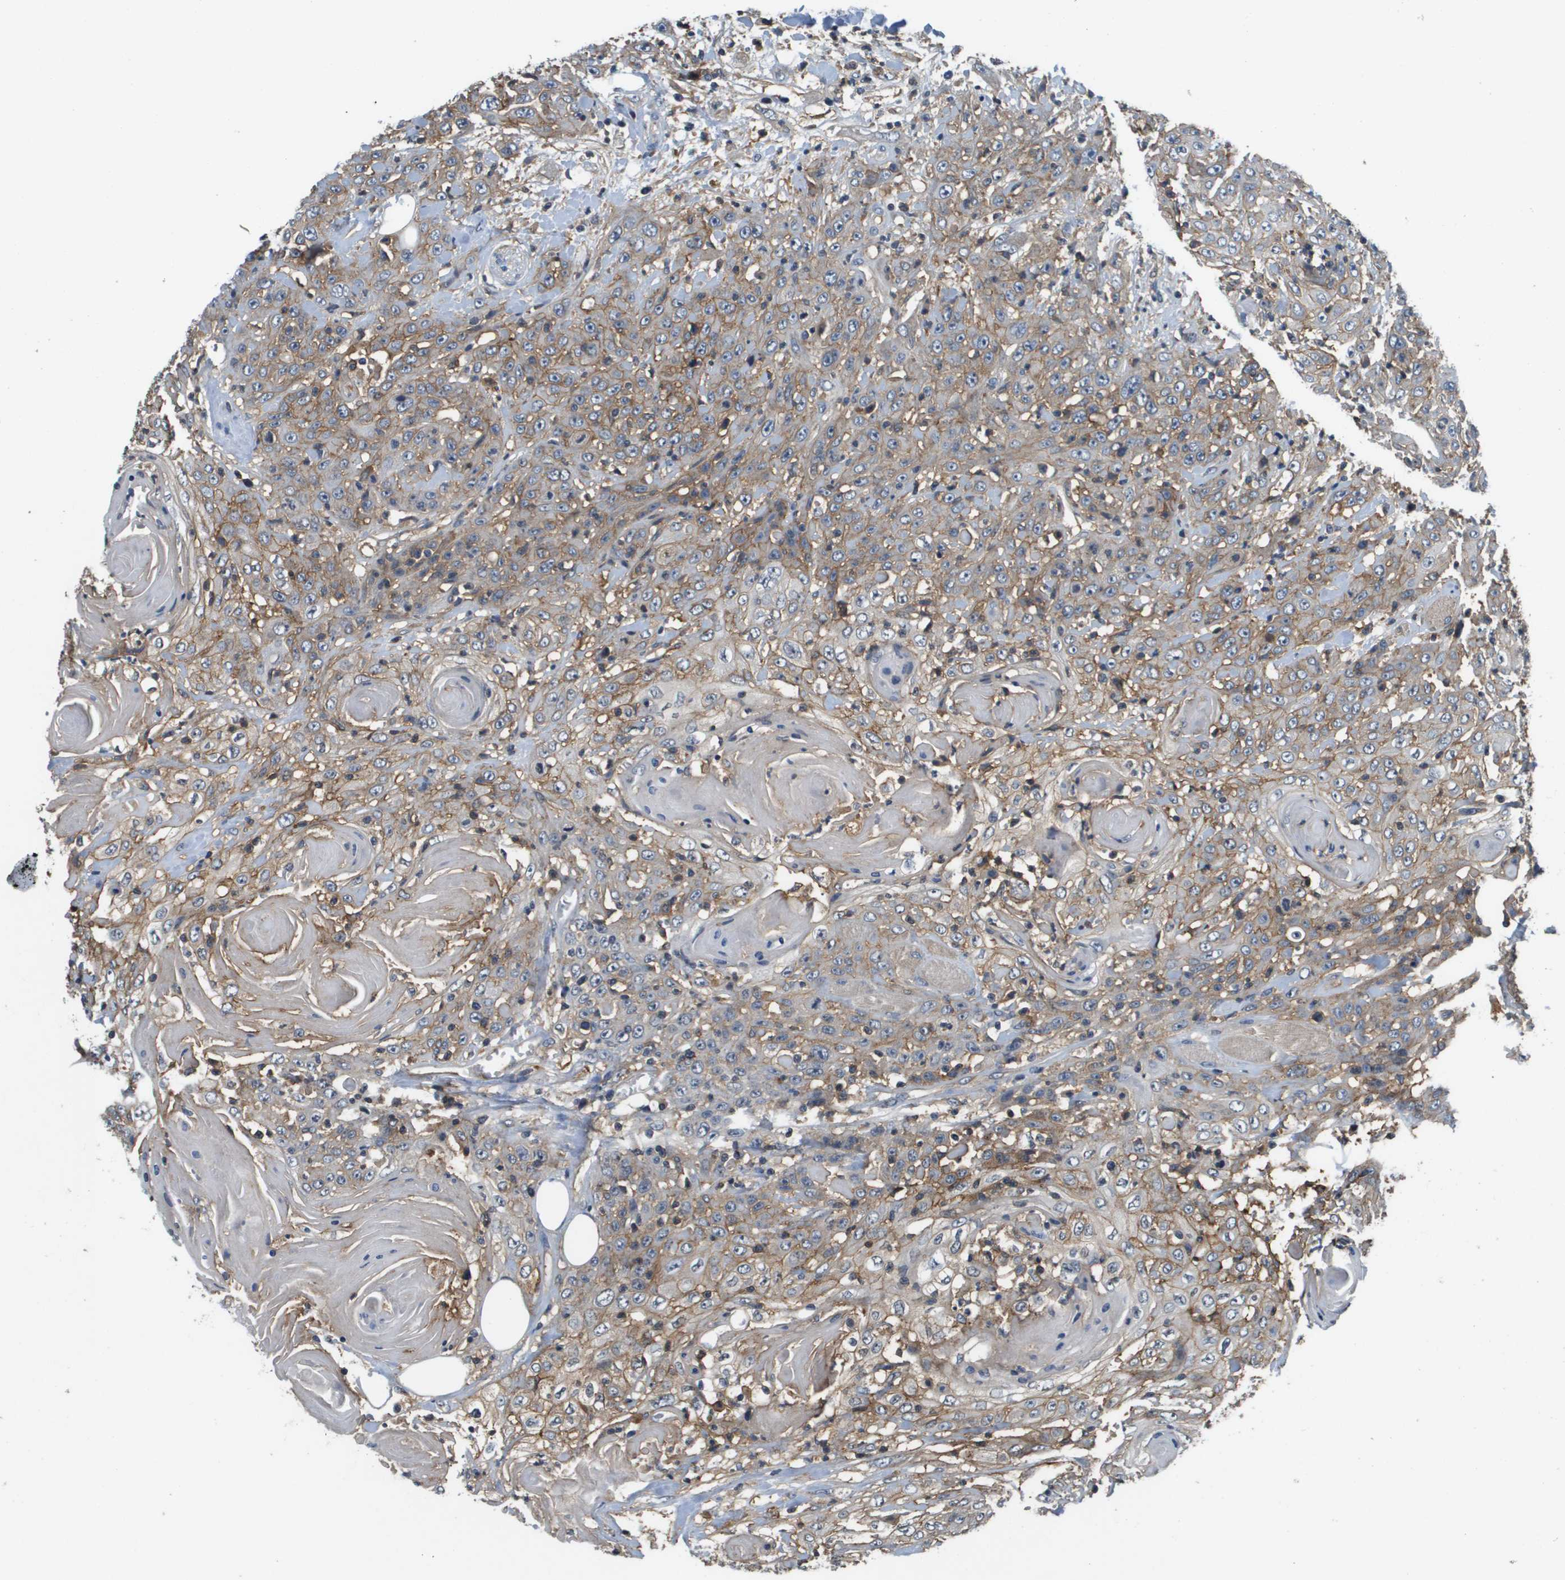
{"staining": {"intensity": "weak", "quantity": ">75%", "location": "cytoplasmic/membranous"}, "tissue": "head and neck cancer", "cell_type": "Tumor cells", "image_type": "cancer", "snomed": [{"axis": "morphology", "description": "Squamous cell carcinoma, NOS"}, {"axis": "topography", "description": "Head-Neck"}], "caption": "High-magnification brightfield microscopy of squamous cell carcinoma (head and neck) stained with DAB (3,3'-diaminobenzidine) (brown) and counterstained with hematoxylin (blue). tumor cells exhibit weak cytoplasmic/membranous staining is seen in approximately>75% of cells. (brown staining indicates protein expression, while blue staining denotes nuclei).", "gene": "SLC16A3", "patient": {"sex": "female", "age": 84}}